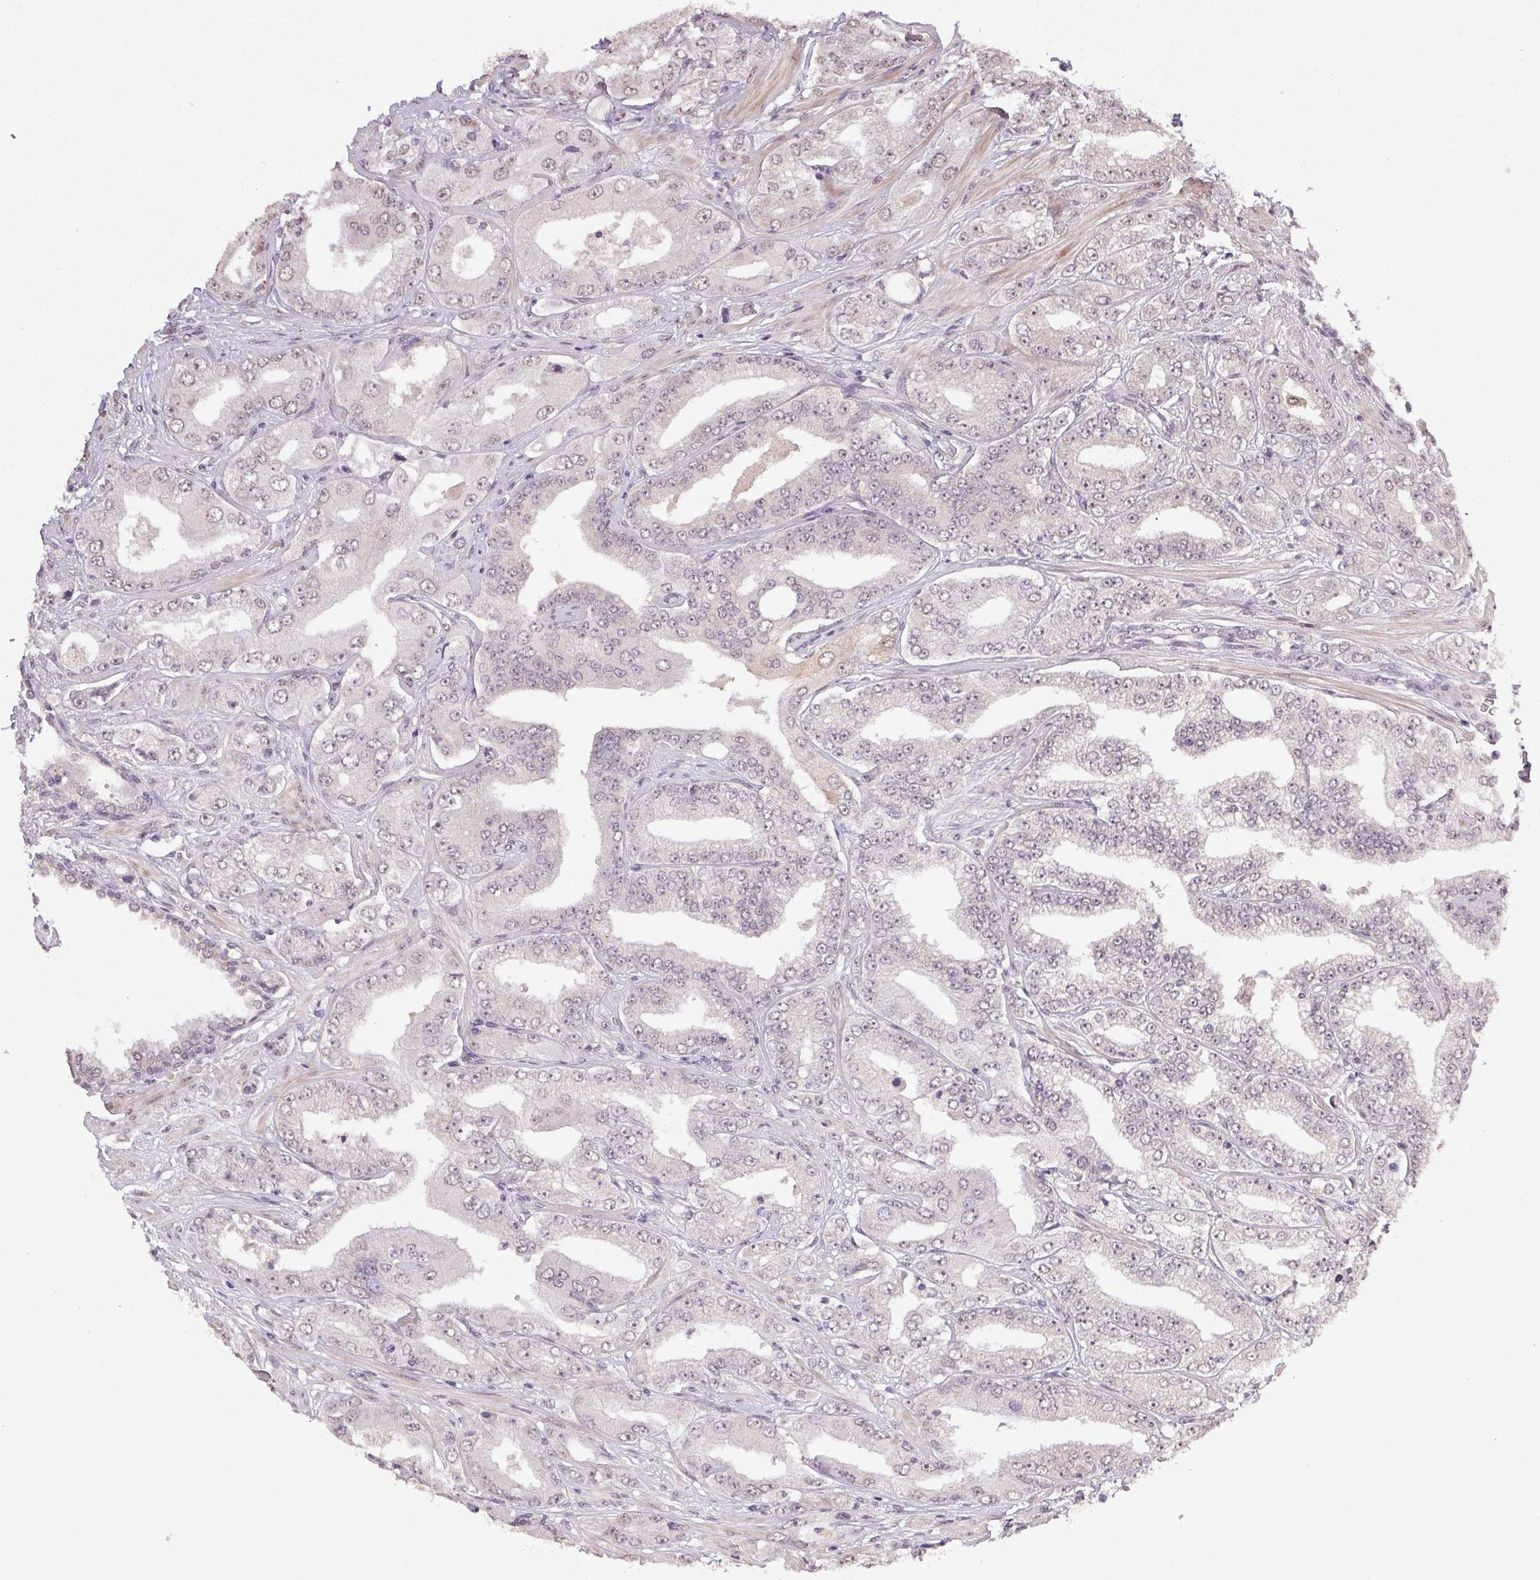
{"staining": {"intensity": "weak", "quantity": "<25%", "location": "nuclear"}, "tissue": "prostate cancer", "cell_type": "Tumor cells", "image_type": "cancer", "snomed": [{"axis": "morphology", "description": "Adenocarcinoma, Low grade"}, {"axis": "topography", "description": "Prostate"}], "caption": "IHC histopathology image of neoplastic tissue: prostate cancer stained with DAB demonstrates no significant protein staining in tumor cells.", "gene": "PPP4R4", "patient": {"sex": "male", "age": 60}}